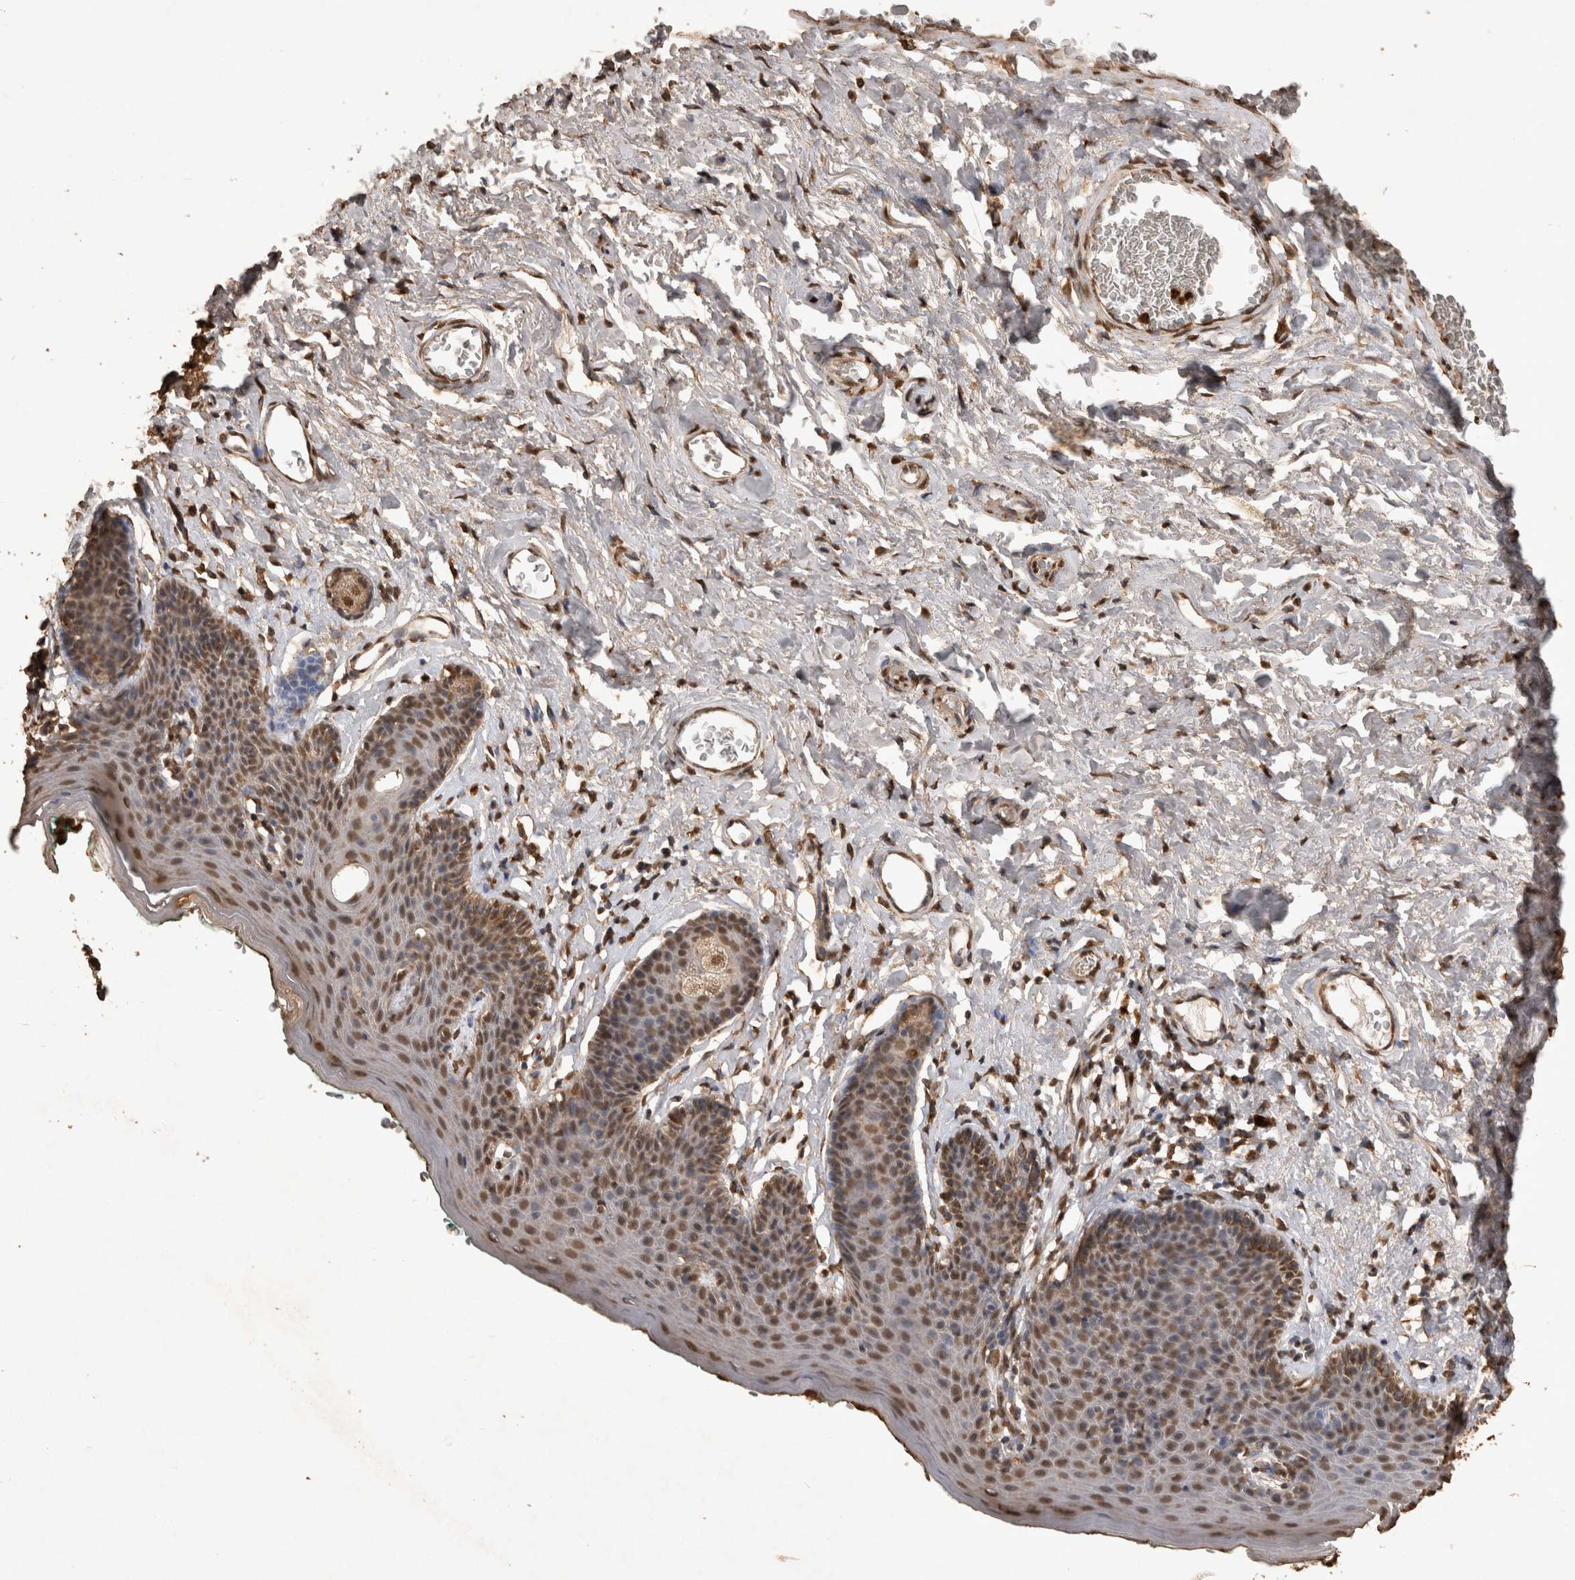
{"staining": {"intensity": "moderate", "quantity": "25%-75%", "location": "nuclear"}, "tissue": "skin", "cell_type": "Epidermal cells", "image_type": "normal", "snomed": [{"axis": "morphology", "description": "Normal tissue, NOS"}, {"axis": "topography", "description": "Vulva"}], "caption": "Moderate nuclear expression is seen in approximately 25%-75% of epidermal cells in unremarkable skin.", "gene": "OAS2", "patient": {"sex": "female", "age": 66}}